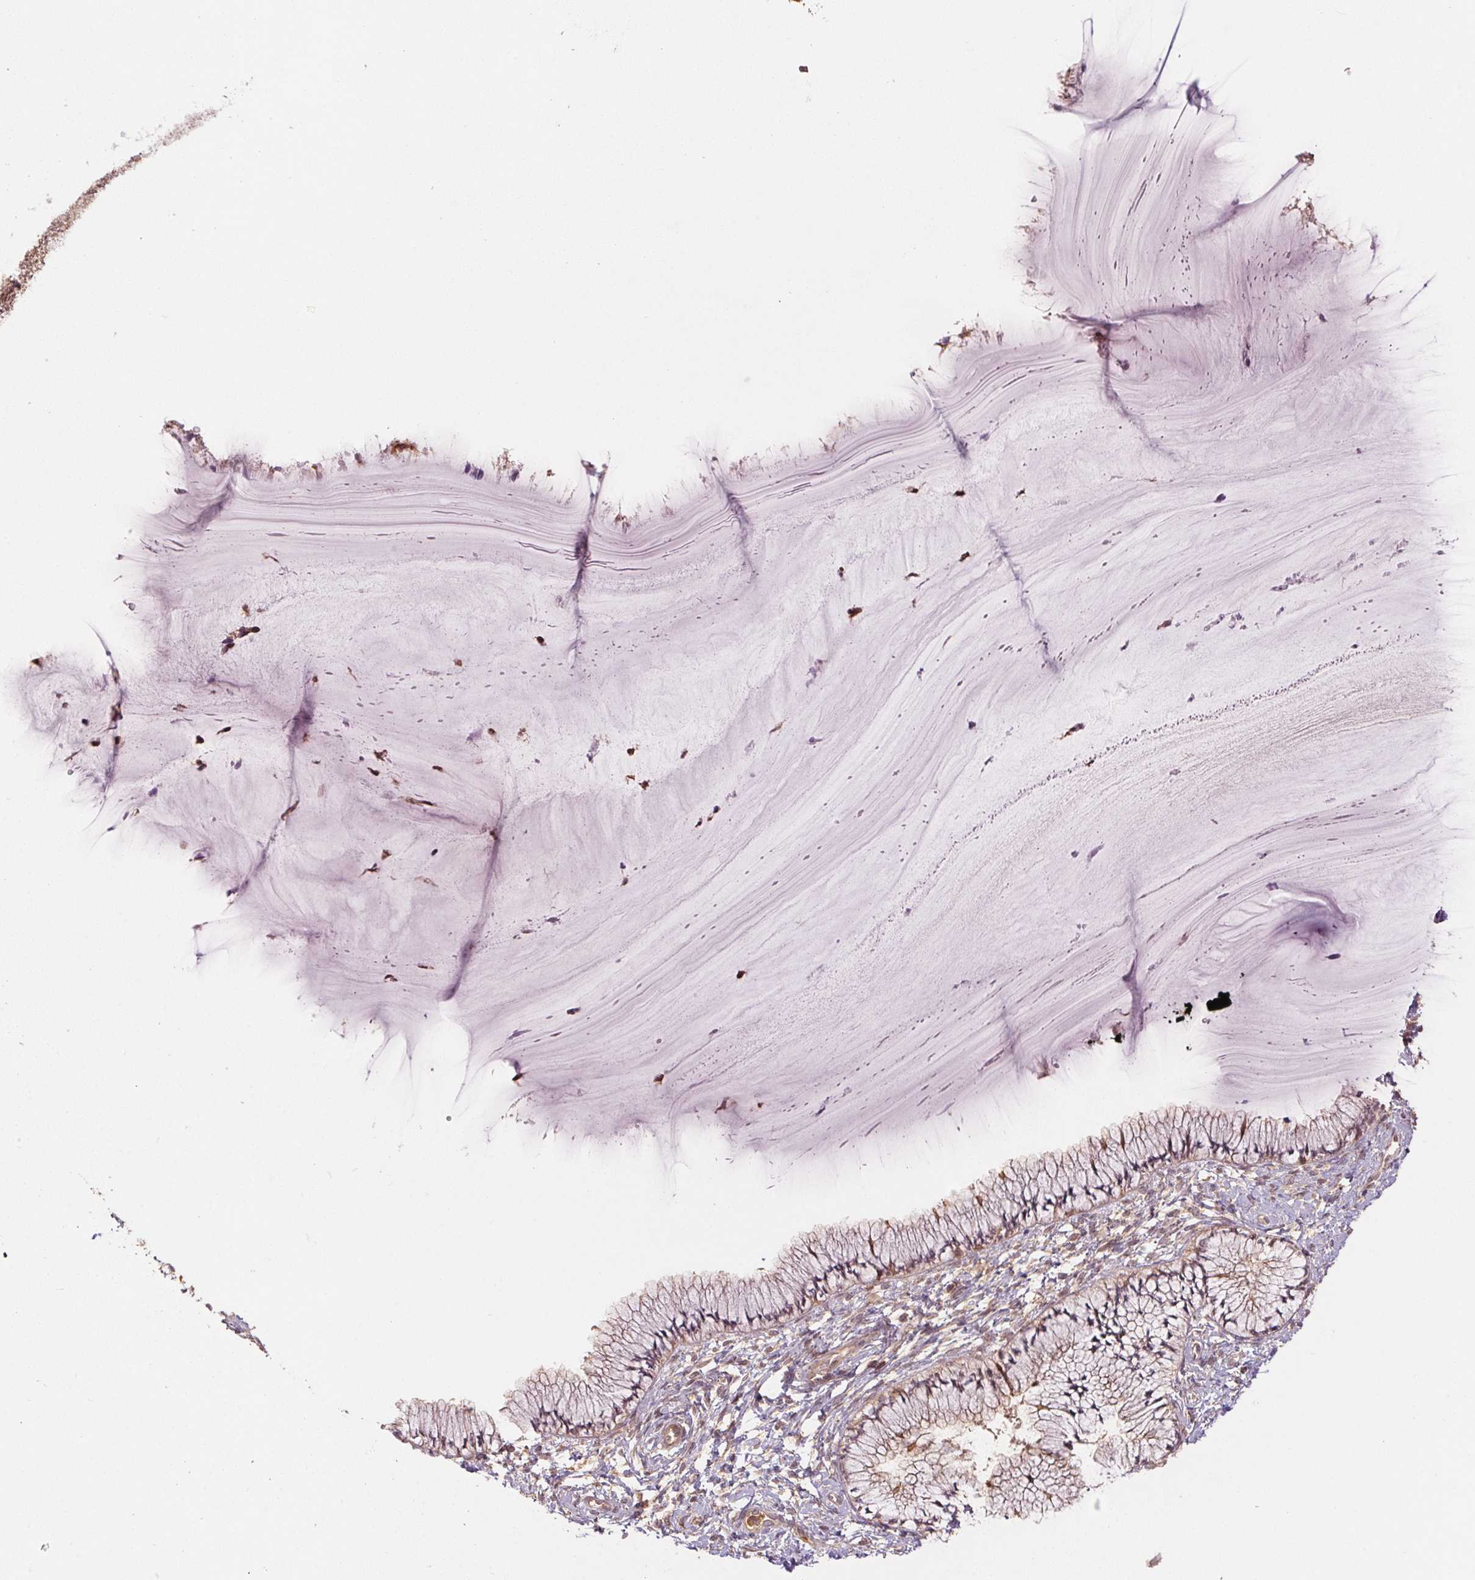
{"staining": {"intensity": "weak", "quantity": ">75%", "location": "cytoplasmic/membranous"}, "tissue": "cervix", "cell_type": "Glandular cells", "image_type": "normal", "snomed": [{"axis": "morphology", "description": "Normal tissue, NOS"}, {"axis": "topography", "description": "Cervix"}], "caption": "Immunohistochemistry of unremarkable cervix exhibits low levels of weak cytoplasmic/membranous expression in approximately >75% of glandular cells.", "gene": "TUBA1A", "patient": {"sex": "female", "age": 37}}